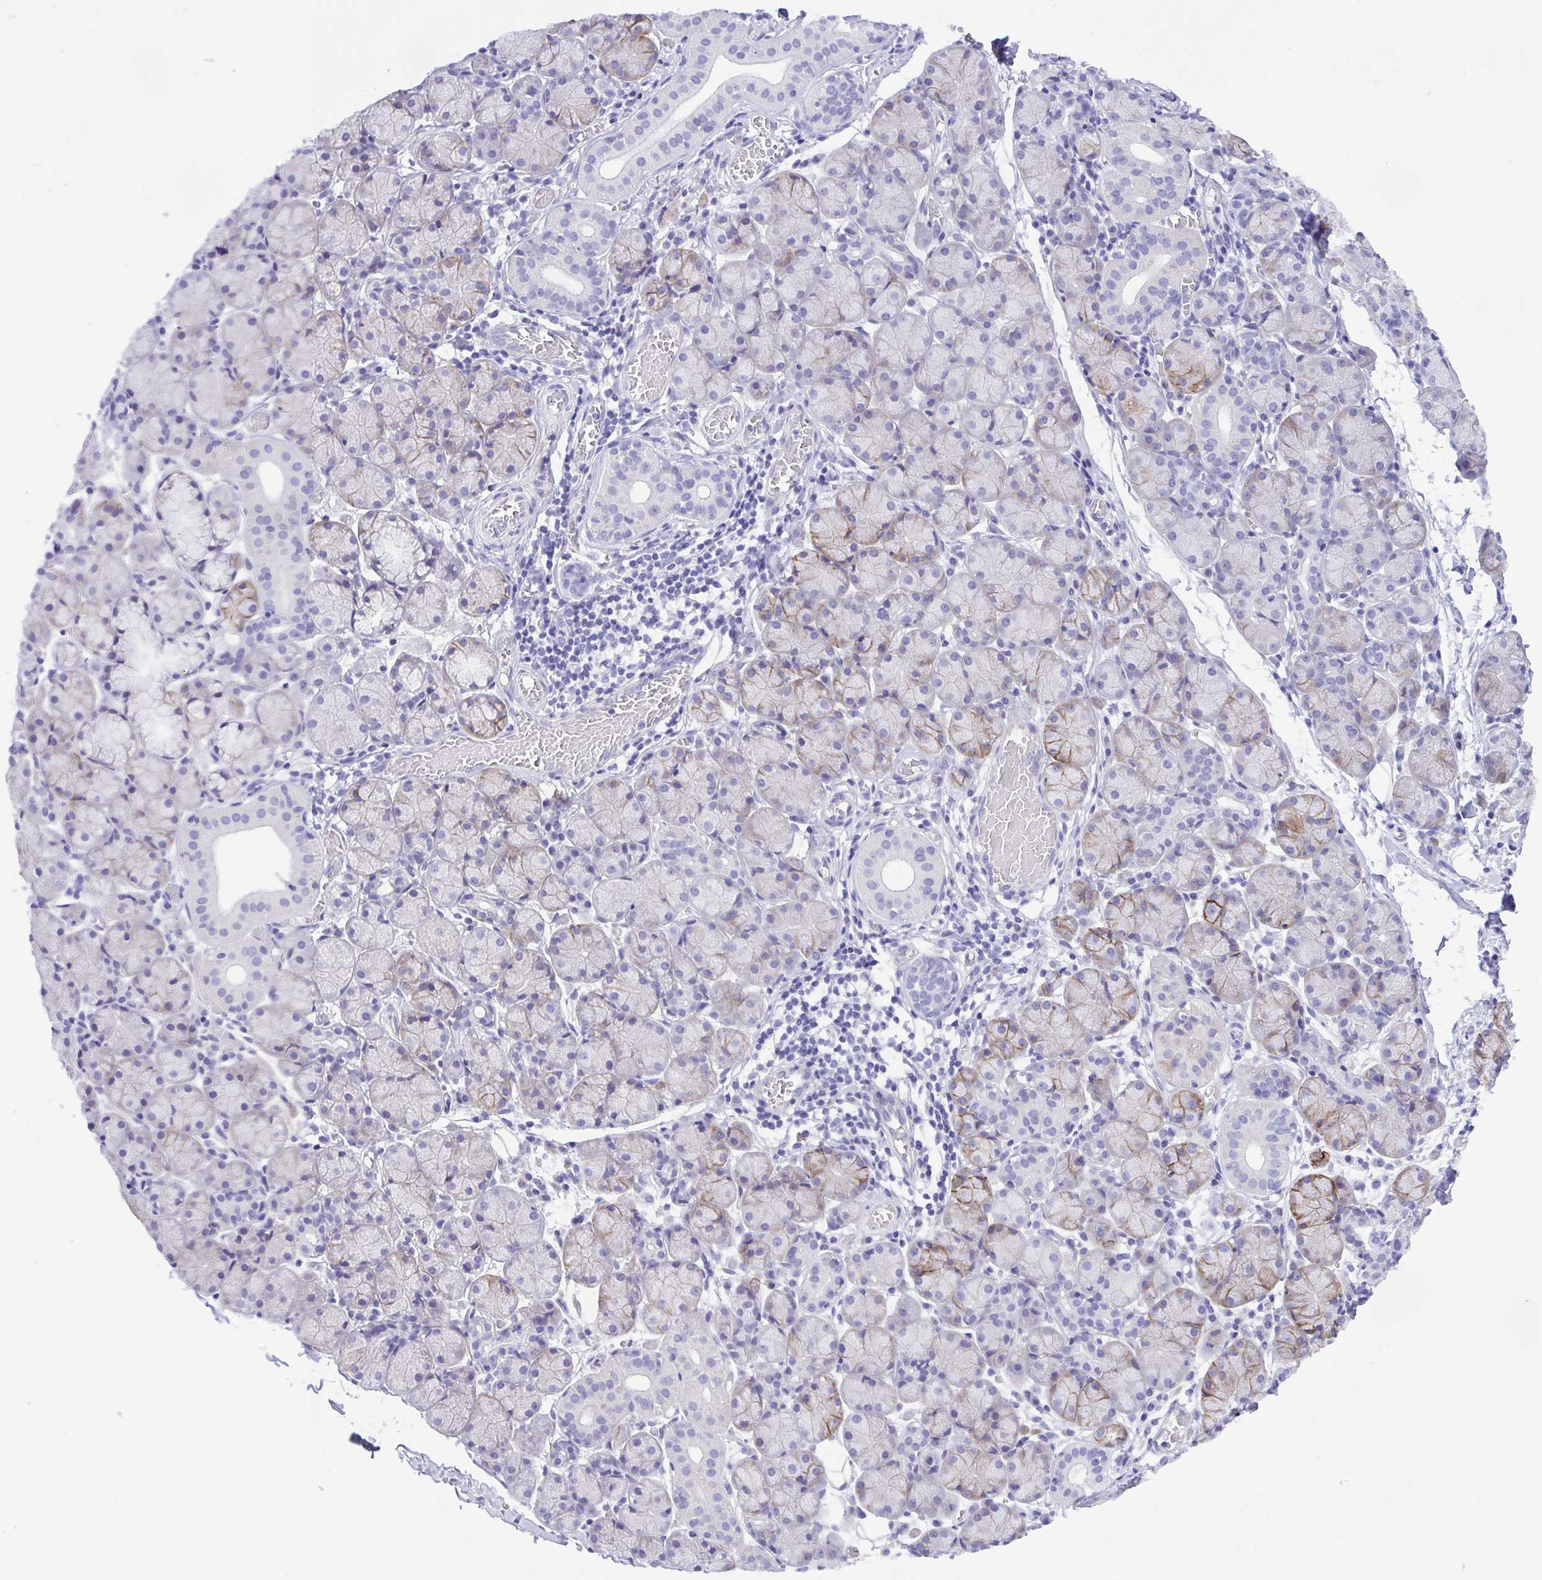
{"staining": {"intensity": "moderate", "quantity": "<25%", "location": "cytoplasmic/membranous"}, "tissue": "salivary gland", "cell_type": "Glandular cells", "image_type": "normal", "snomed": [{"axis": "morphology", "description": "Normal tissue, NOS"}, {"axis": "topography", "description": "Salivary gland"}], "caption": "Moderate cytoplasmic/membranous staining for a protein is present in about <25% of glandular cells of unremarkable salivary gland using immunohistochemistry (IHC).", "gene": "ISM2", "patient": {"sex": "female", "age": 24}}